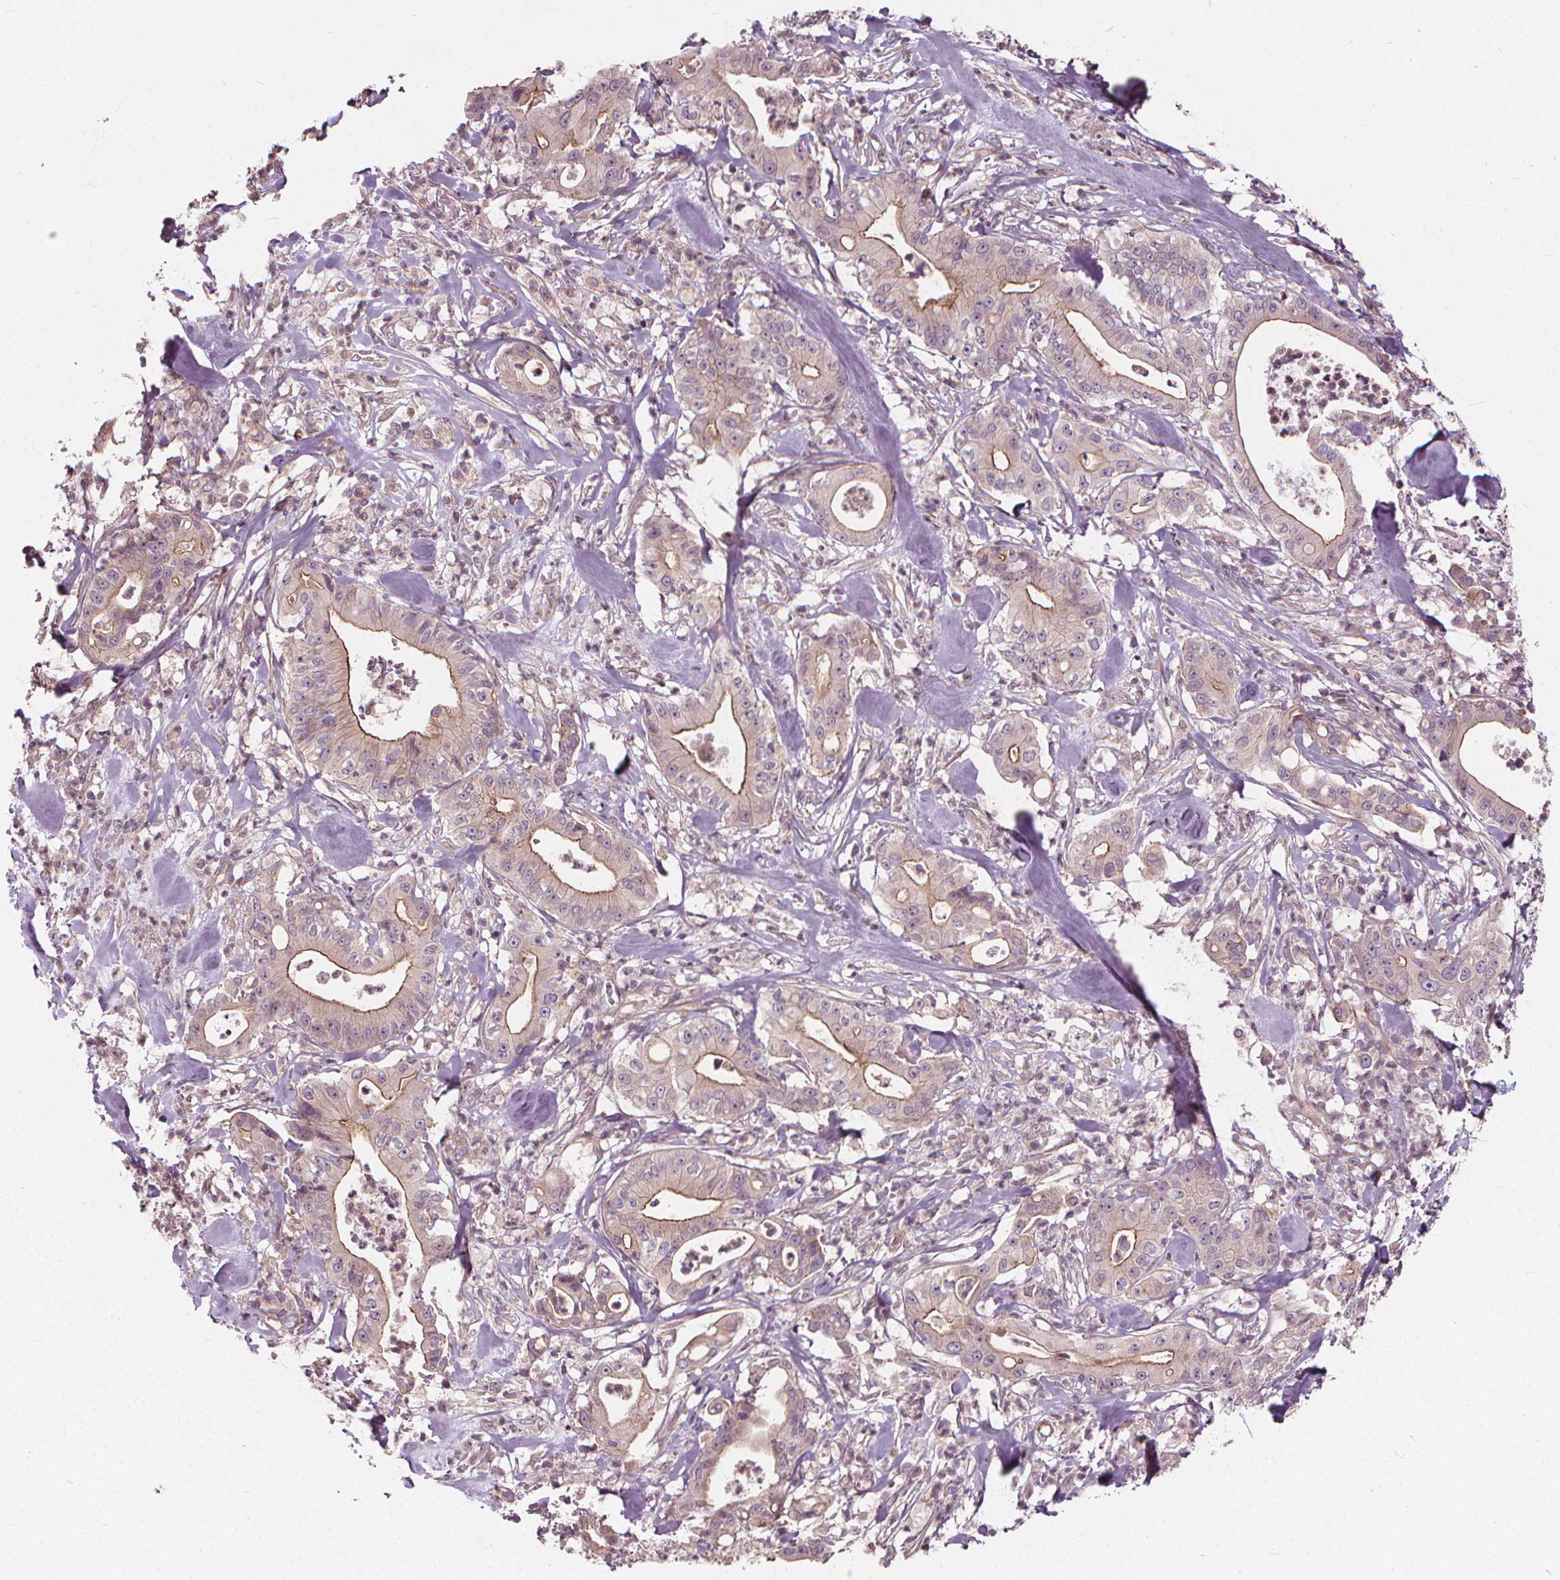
{"staining": {"intensity": "moderate", "quantity": "<25%", "location": "cytoplasmic/membranous"}, "tissue": "pancreatic cancer", "cell_type": "Tumor cells", "image_type": "cancer", "snomed": [{"axis": "morphology", "description": "Adenocarcinoma, NOS"}, {"axis": "topography", "description": "Pancreas"}], "caption": "Pancreatic adenocarcinoma stained with a protein marker displays moderate staining in tumor cells.", "gene": "INPP5E", "patient": {"sex": "male", "age": 71}}